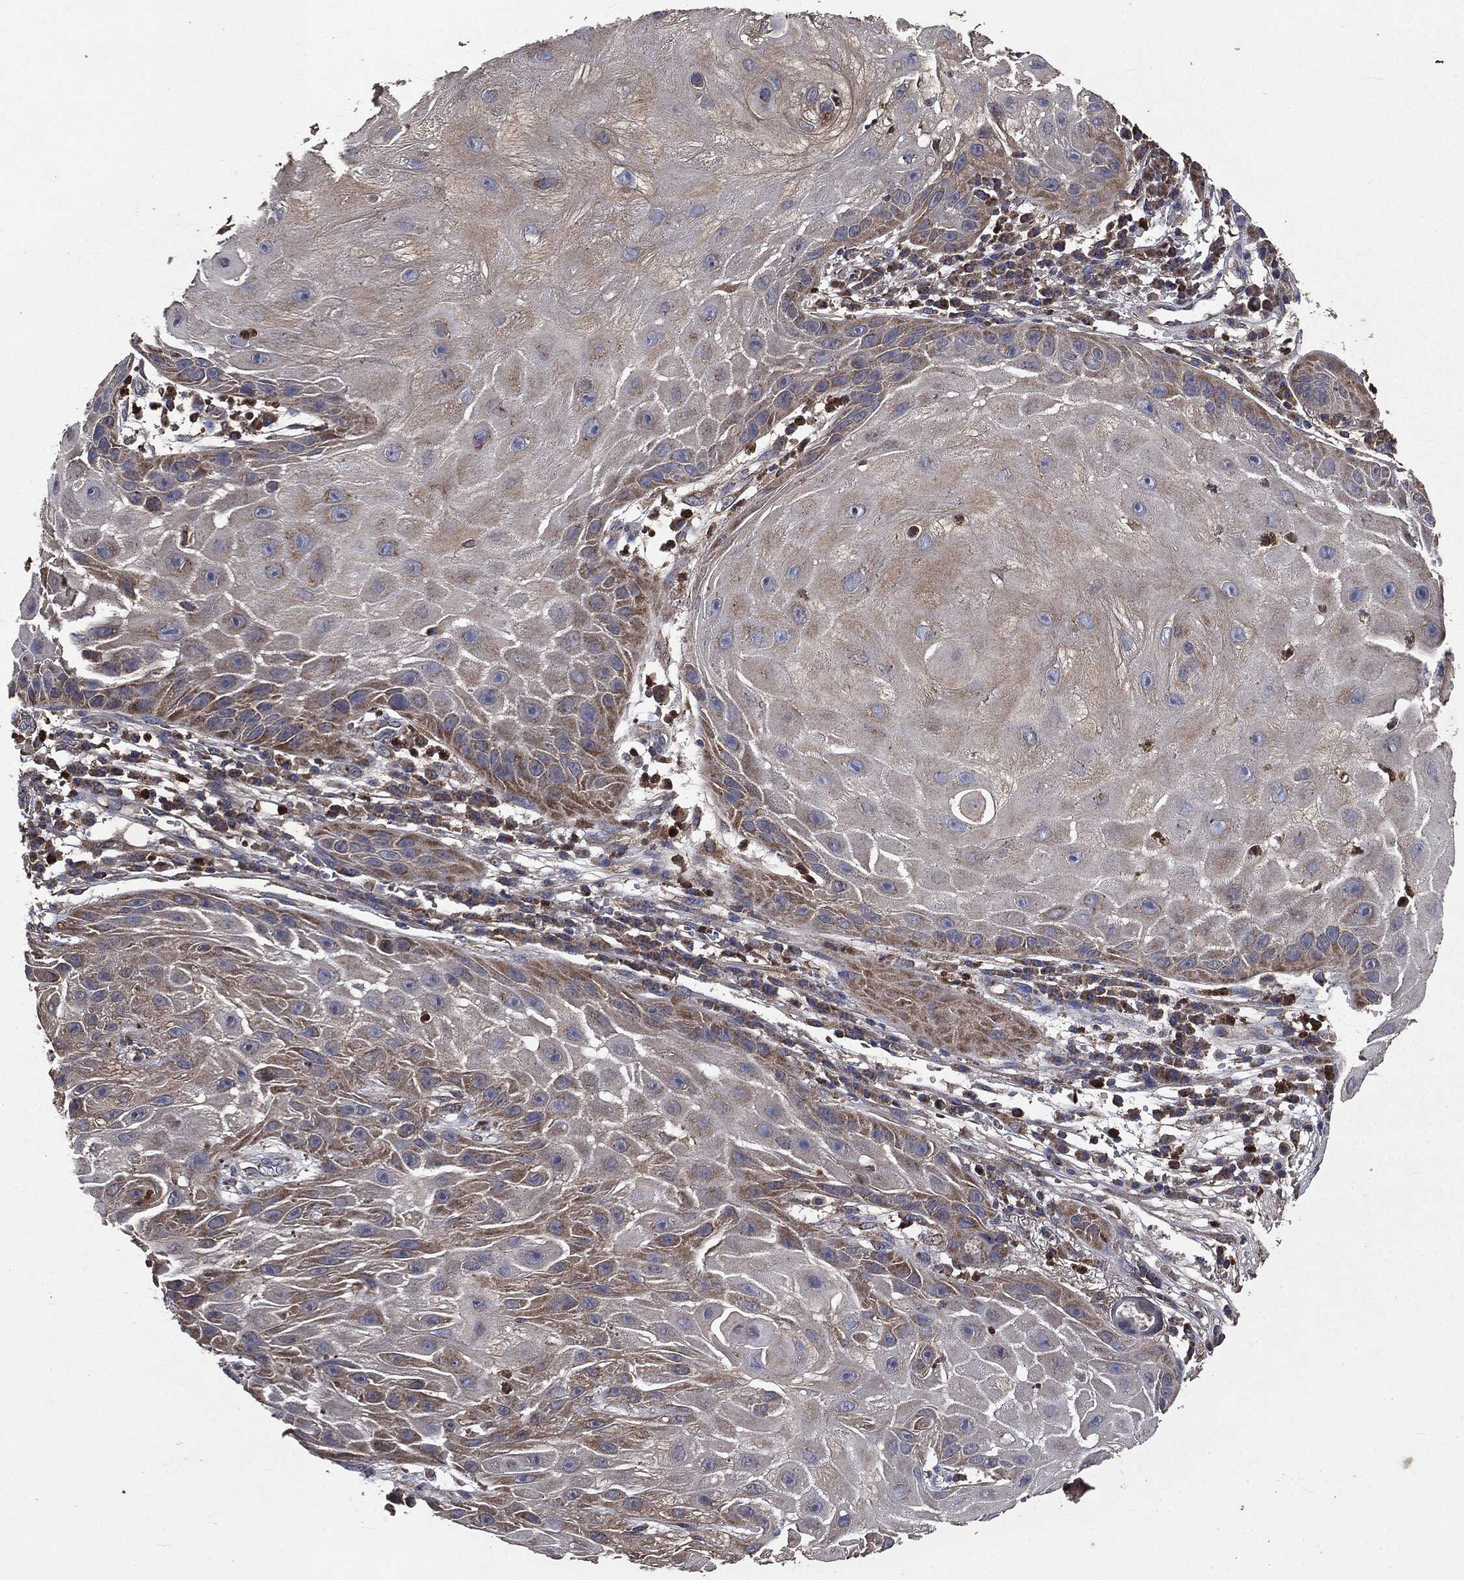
{"staining": {"intensity": "moderate", "quantity": "25%-75%", "location": "cytoplasmic/membranous"}, "tissue": "skin cancer", "cell_type": "Tumor cells", "image_type": "cancer", "snomed": [{"axis": "morphology", "description": "Normal tissue, NOS"}, {"axis": "morphology", "description": "Squamous cell carcinoma, NOS"}, {"axis": "topography", "description": "Skin"}], "caption": "A medium amount of moderate cytoplasmic/membranous expression is appreciated in approximately 25%-75% of tumor cells in skin squamous cell carcinoma tissue. (DAB IHC, brown staining for protein, blue staining for nuclei).", "gene": "MAPK6", "patient": {"sex": "male", "age": 79}}